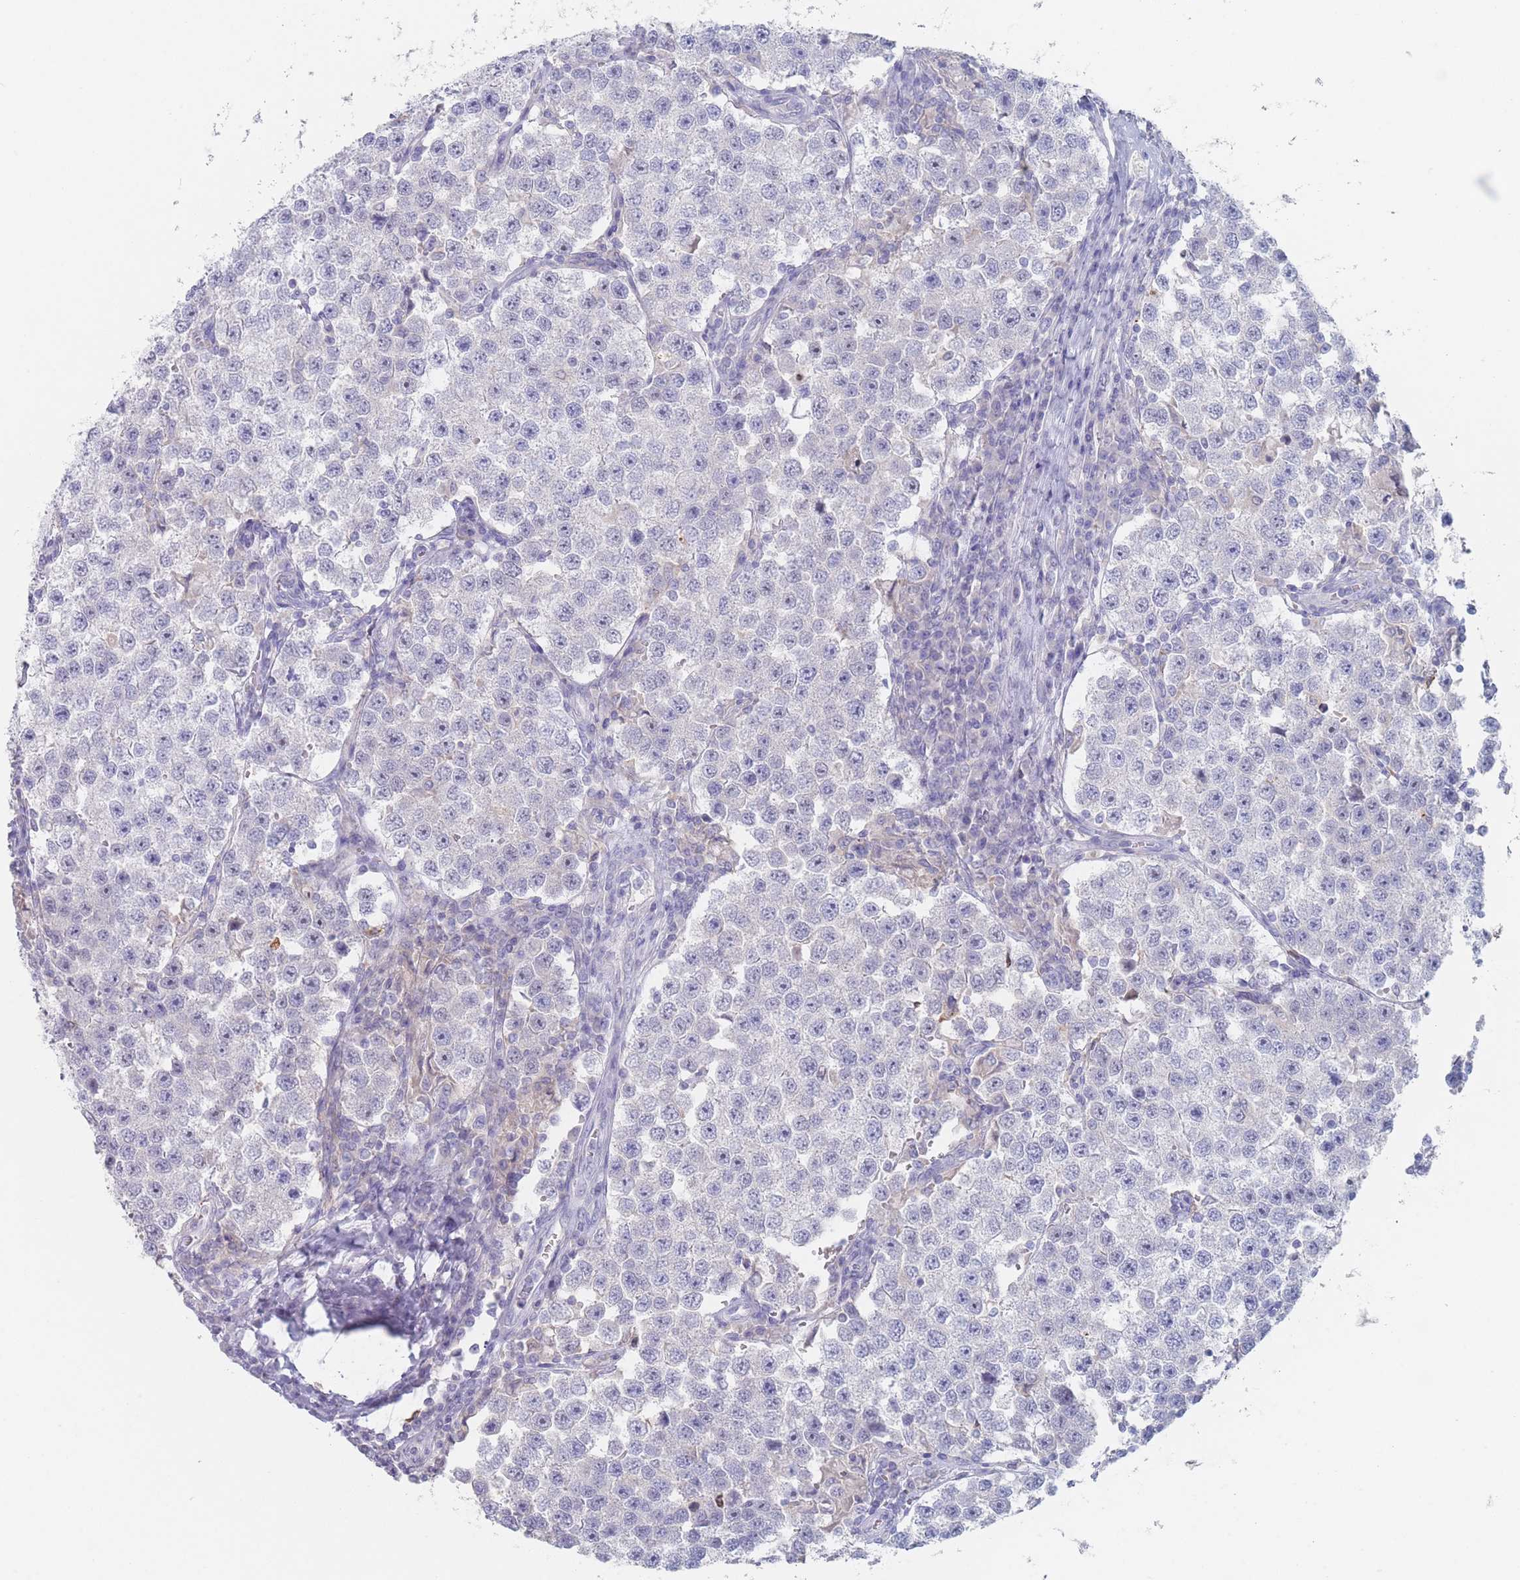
{"staining": {"intensity": "negative", "quantity": "none", "location": "none"}, "tissue": "testis cancer", "cell_type": "Tumor cells", "image_type": "cancer", "snomed": [{"axis": "morphology", "description": "Seminoma, NOS"}, {"axis": "topography", "description": "Testis"}], "caption": "Immunohistochemical staining of human testis cancer exhibits no significant positivity in tumor cells. The staining is performed using DAB (3,3'-diaminobenzidine) brown chromogen with nuclei counter-stained in using hematoxylin.", "gene": "ATP1A3", "patient": {"sex": "male", "age": 37}}